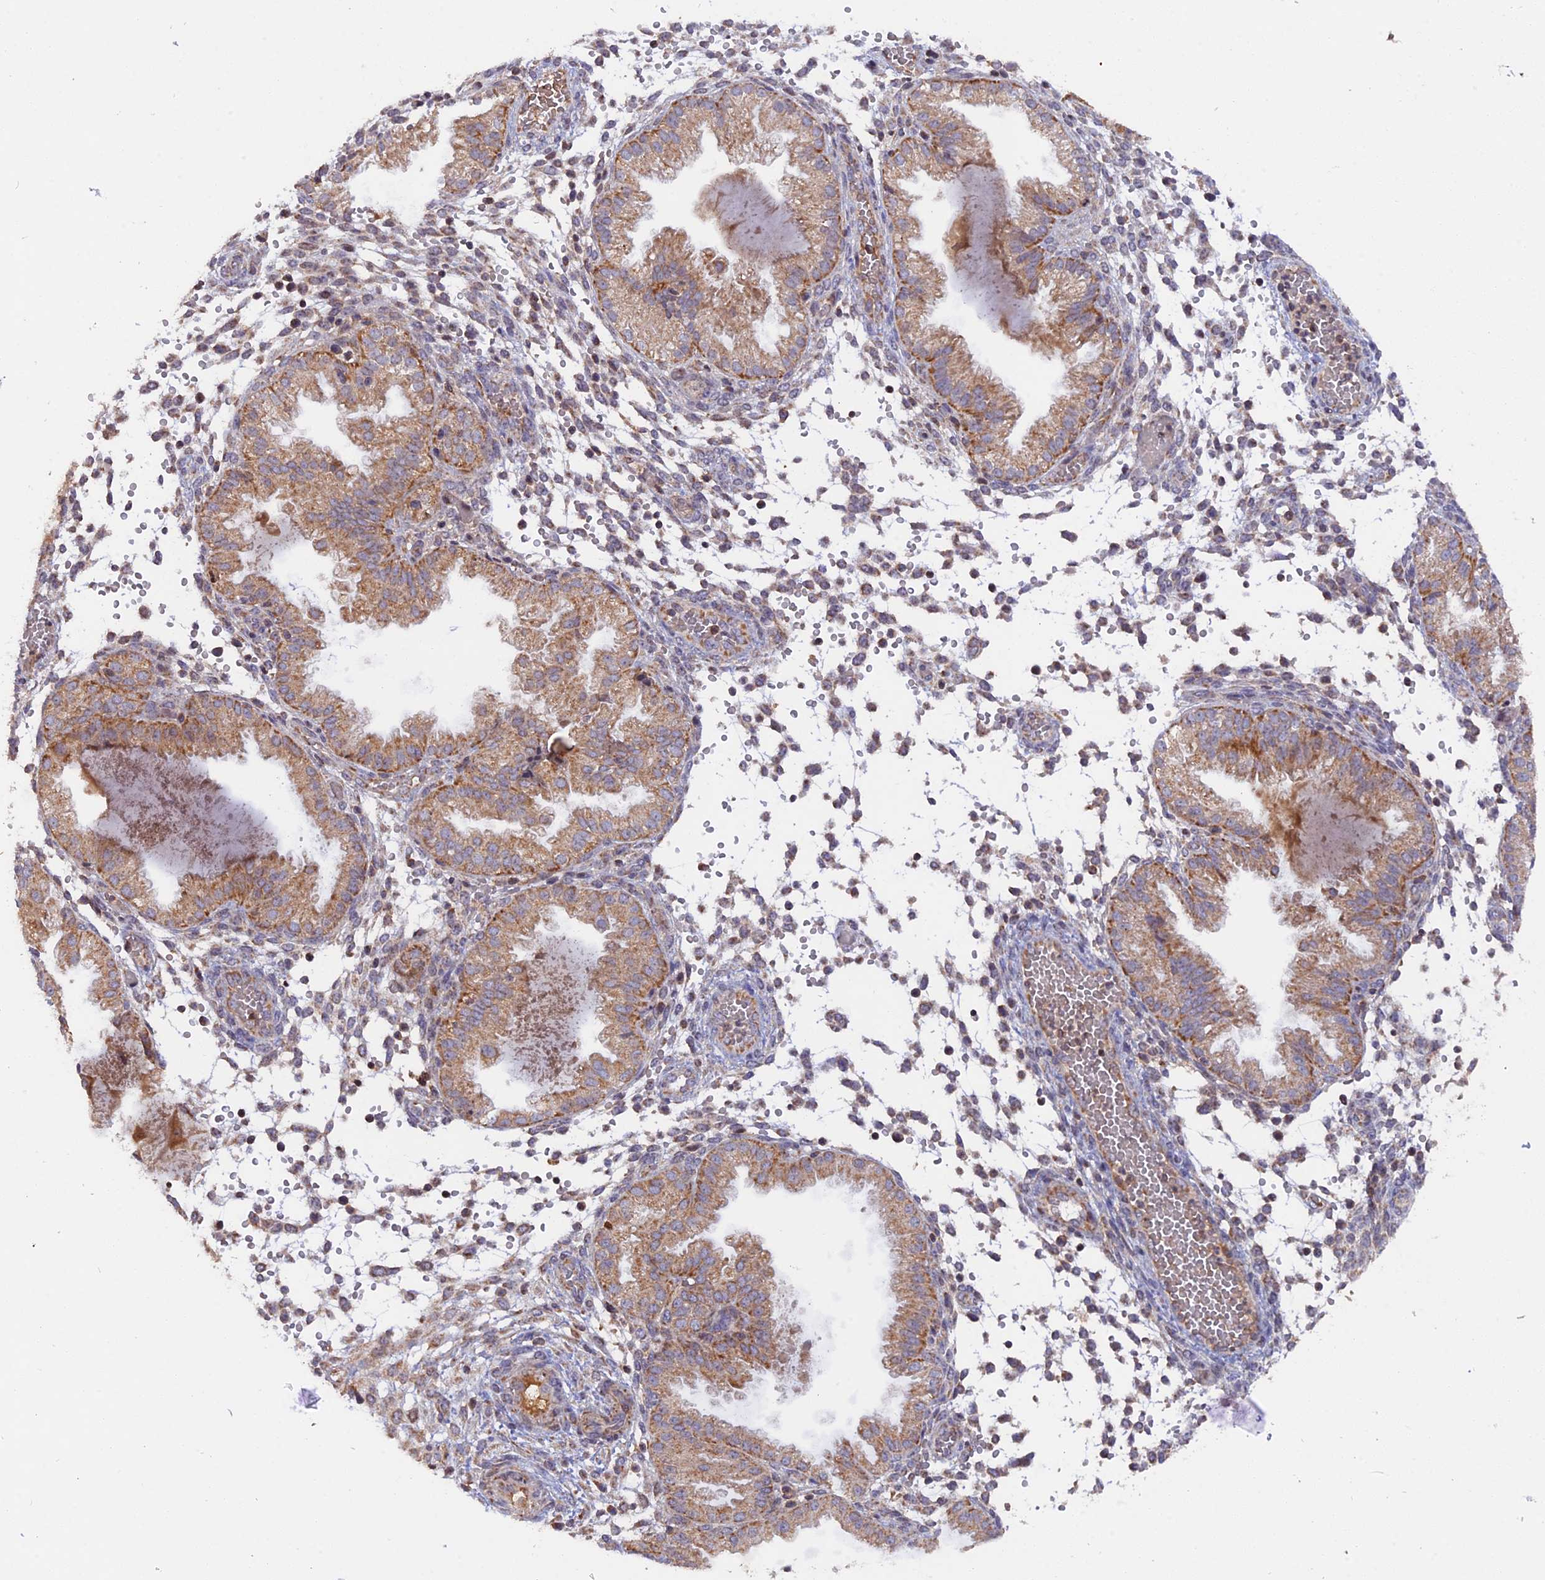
{"staining": {"intensity": "weak", "quantity": "25%-75%", "location": "cytoplasmic/membranous"}, "tissue": "endometrium", "cell_type": "Cells in endometrial stroma", "image_type": "normal", "snomed": [{"axis": "morphology", "description": "Normal tissue, NOS"}, {"axis": "topography", "description": "Endometrium"}], "caption": "This histopathology image reveals unremarkable endometrium stained with IHC to label a protein in brown. The cytoplasmic/membranous of cells in endometrial stroma show weak positivity for the protein. Nuclei are counter-stained blue.", "gene": "MPV17L", "patient": {"sex": "female", "age": 33}}